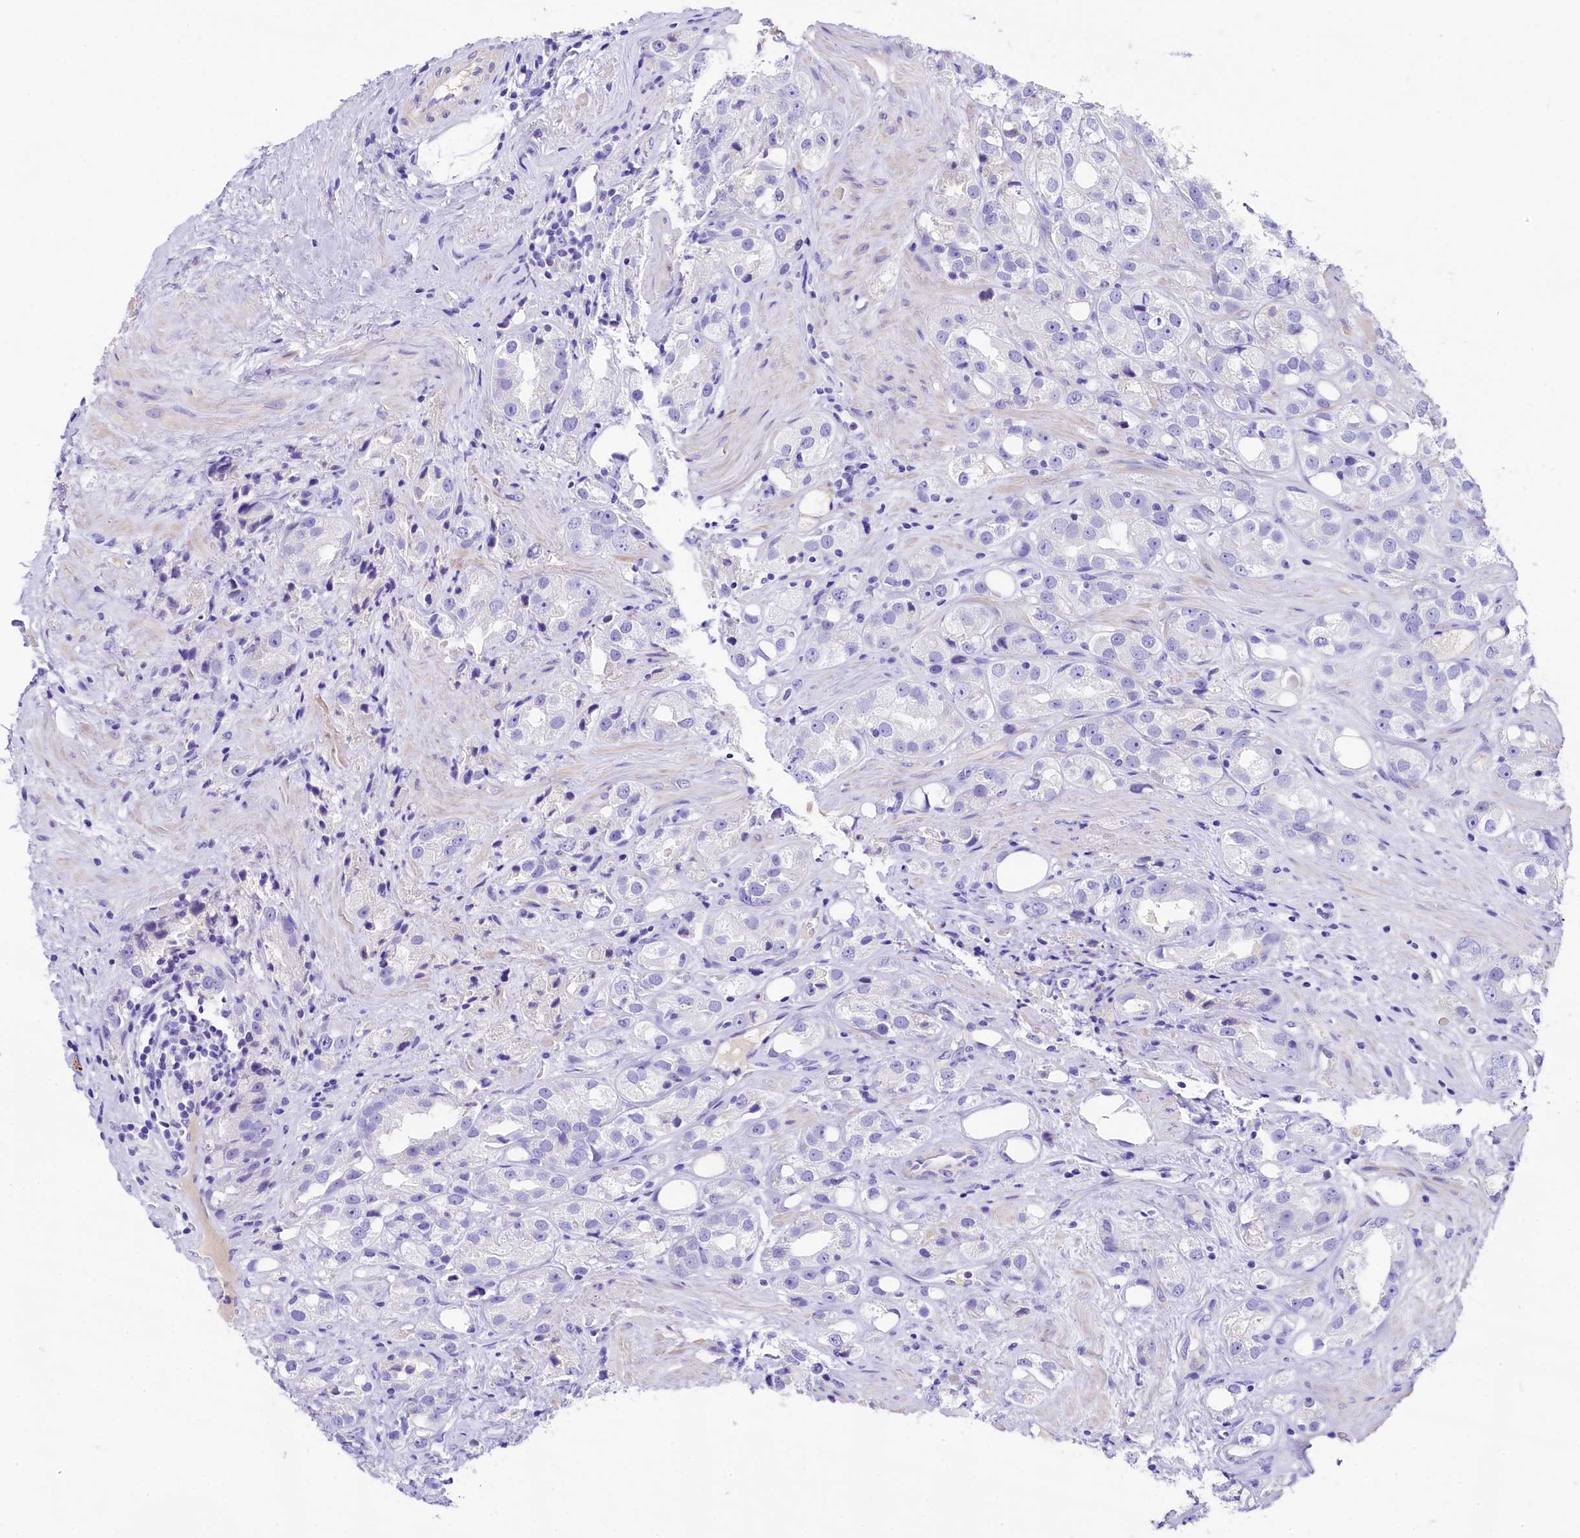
{"staining": {"intensity": "negative", "quantity": "none", "location": "none"}, "tissue": "prostate cancer", "cell_type": "Tumor cells", "image_type": "cancer", "snomed": [{"axis": "morphology", "description": "Adenocarcinoma, NOS"}, {"axis": "topography", "description": "Prostate"}], "caption": "Immunohistochemistry (IHC) of prostate cancer (adenocarcinoma) reveals no expression in tumor cells.", "gene": "SKIDA1", "patient": {"sex": "male", "age": 79}}